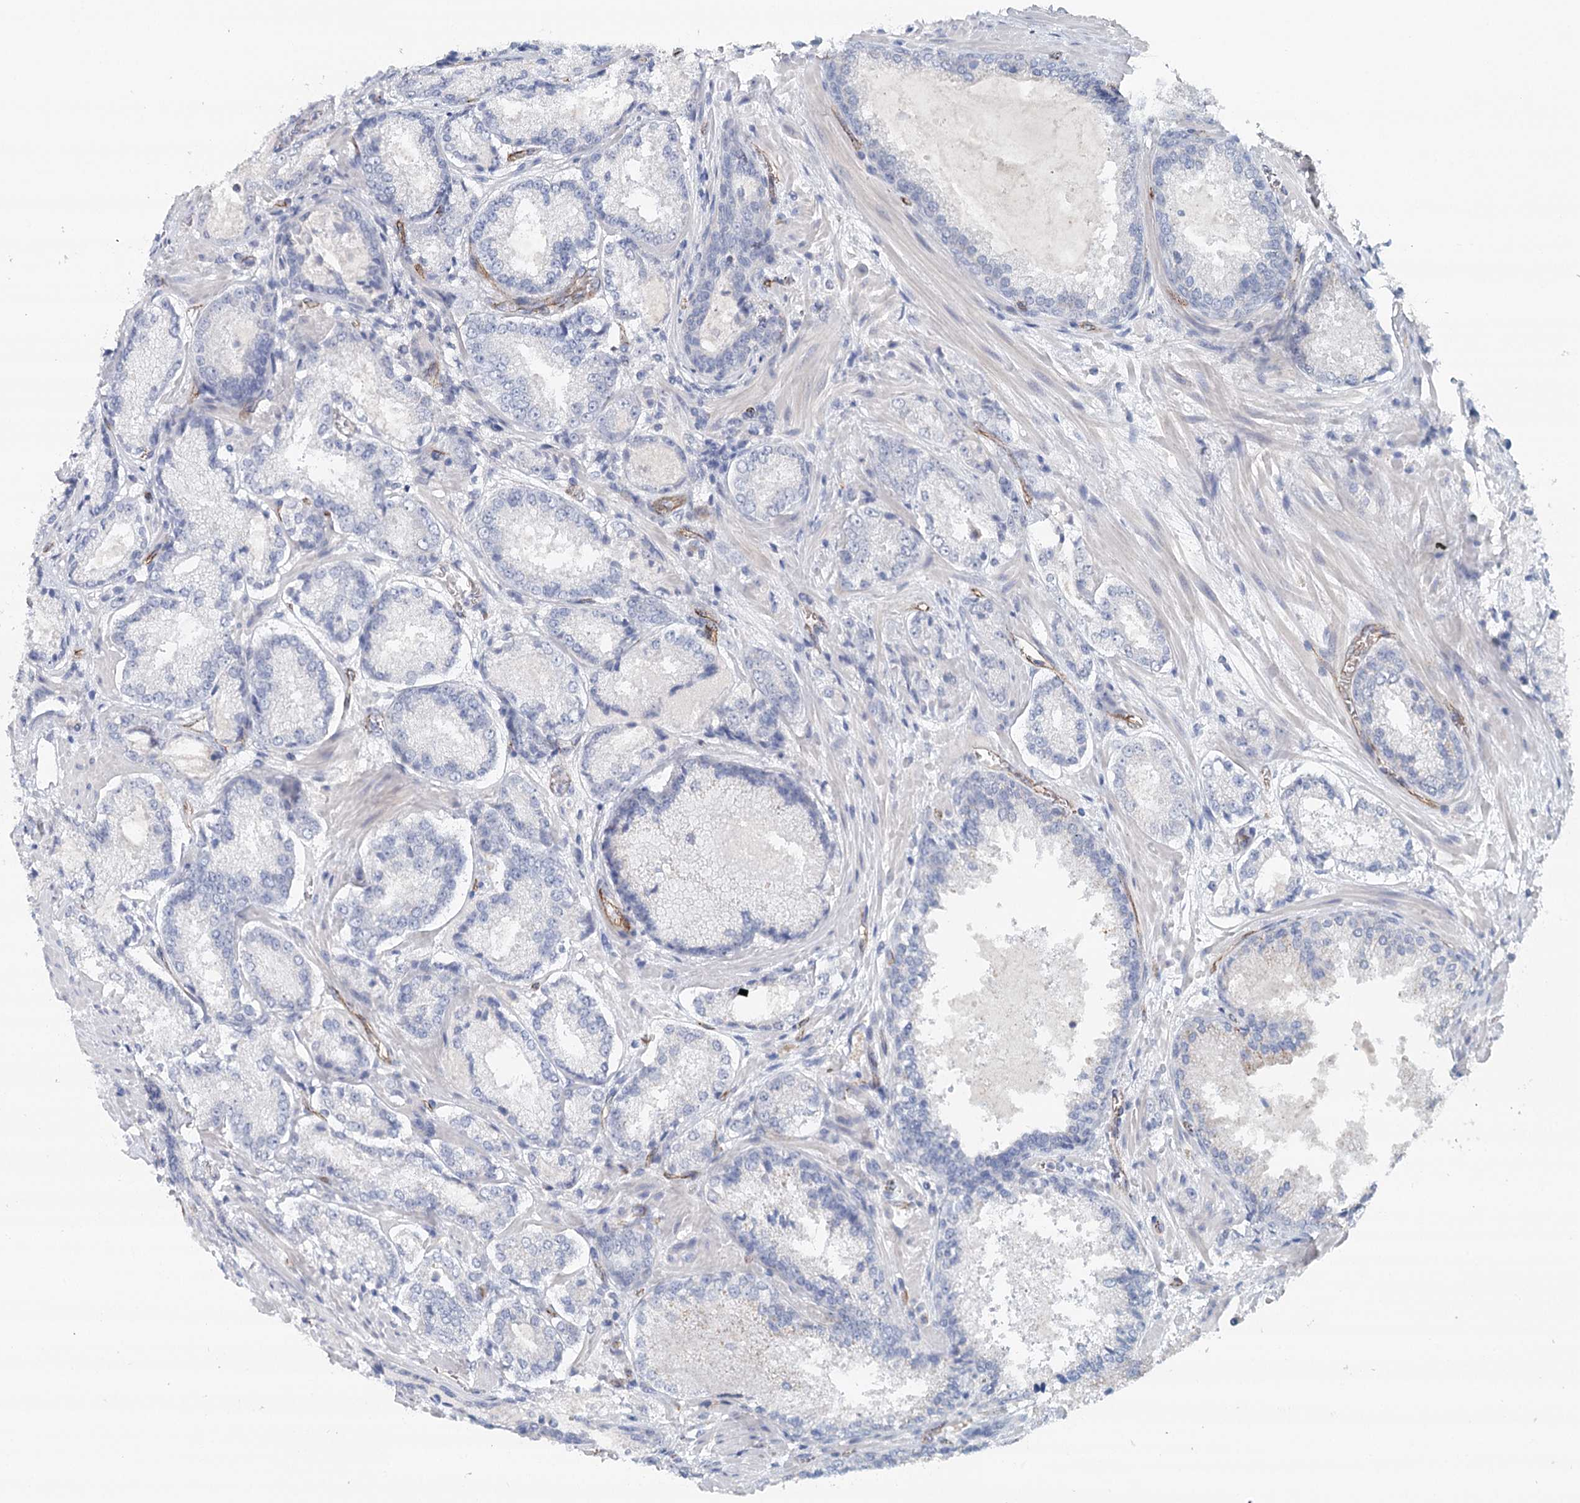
{"staining": {"intensity": "negative", "quantity": "none", "location": "none"}, "tissue": "prostate cancer", "cell_type": "Tumor cells", "image_type": "cancer", "snomed": [{"axis": "morphology", "description": "Adenocarcinoma, Low grade"}, {"axis": "topography", "description": "Prostate"}], "caption": "Micrograph shows no significant protein staining in tumor cells of adenocarcinoma (low-grade) (prostate).", "gene": "SYNPO", "patient": {"sex": "male", "age": 74}}